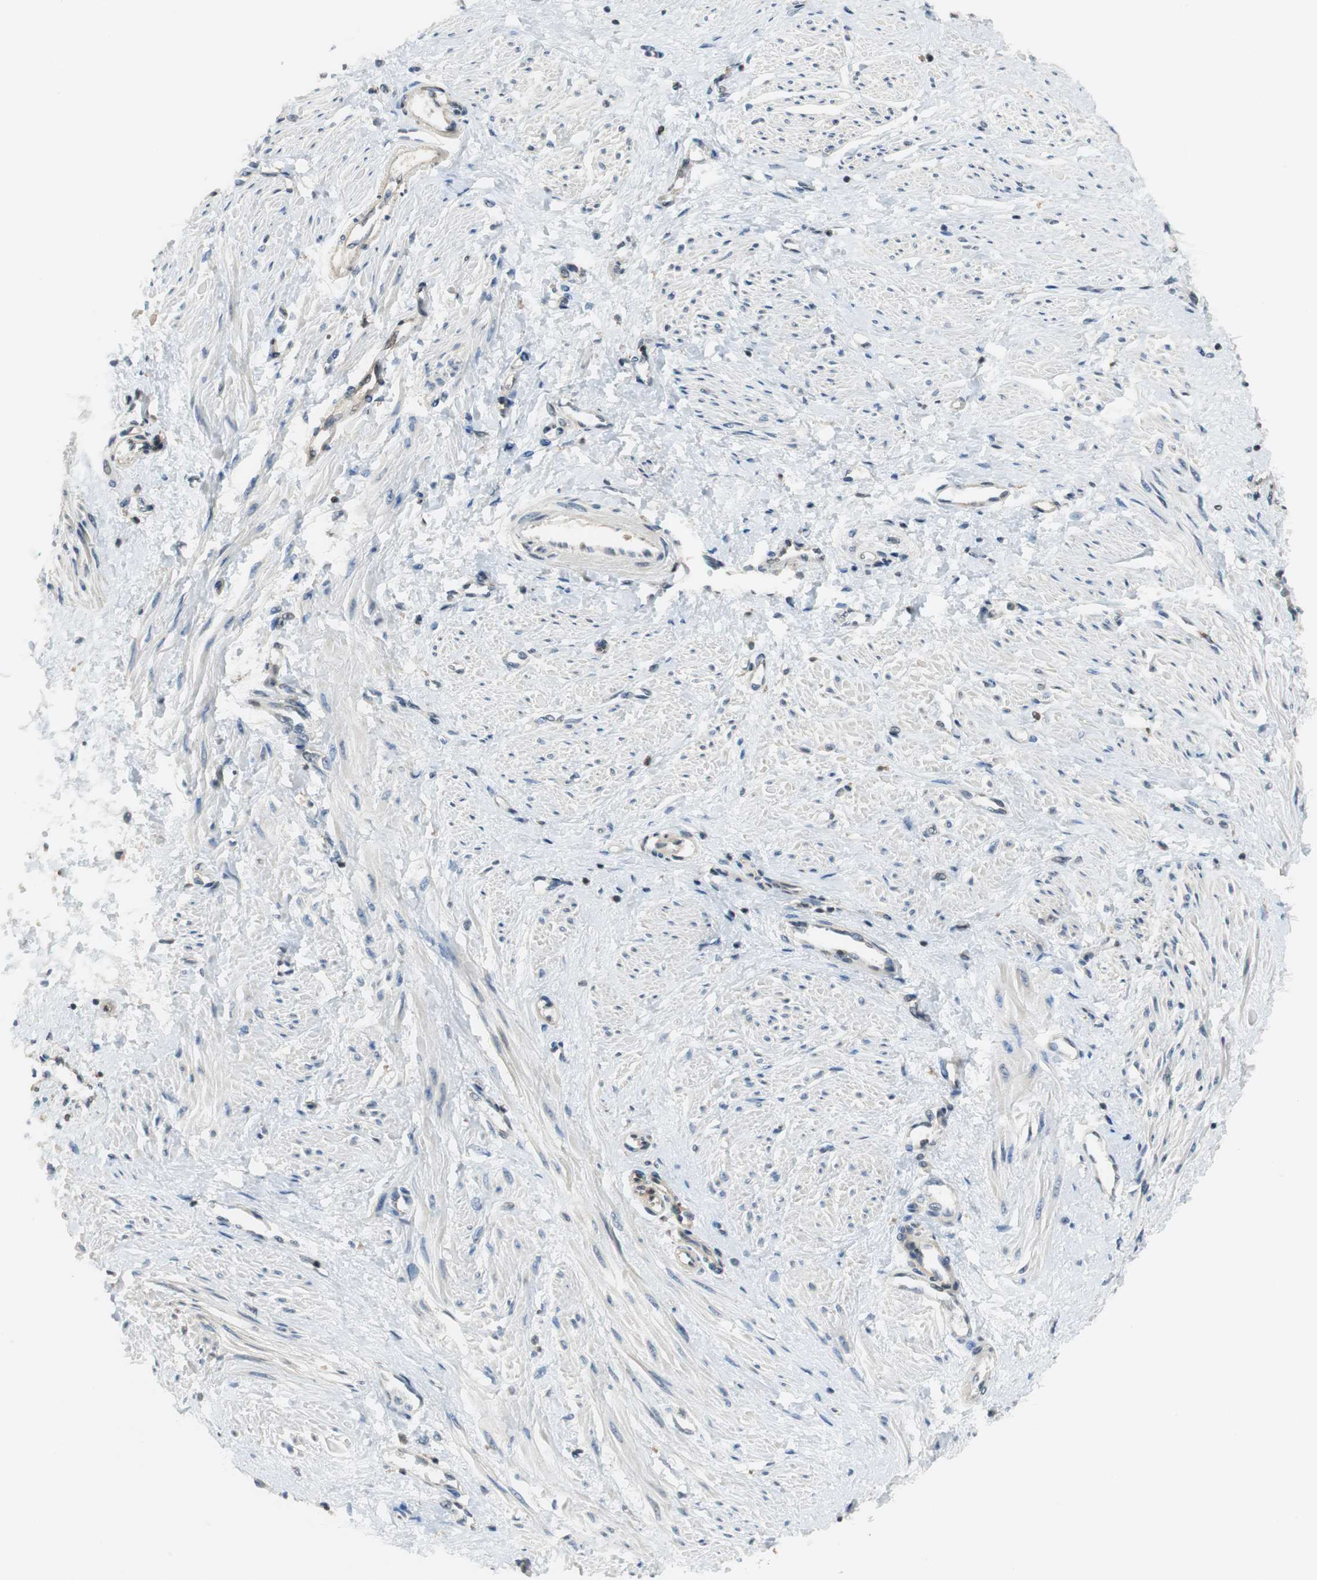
{"staining": {"intensity": "weak", "quantity": "<25%", "location": "nuclear"}, "tissue": "smooth muscle", "cell_type": "Smooth muscle cells", "image_type": "normal", "snomed": [{"axis": "morphology", "description": "Normal tissue, NOS"}, {"axis": "topography", "description": "Smooth muscle"}, {"axis": "topography", "description": "Uterus"}], "caption": "This is an immunohistochemistry photomicrograph of normal human smooth muscle. There is no positivity in smooth muscle cells.", "gene": "ARPC3", "patient": {"sex": "female", "age": 39}}